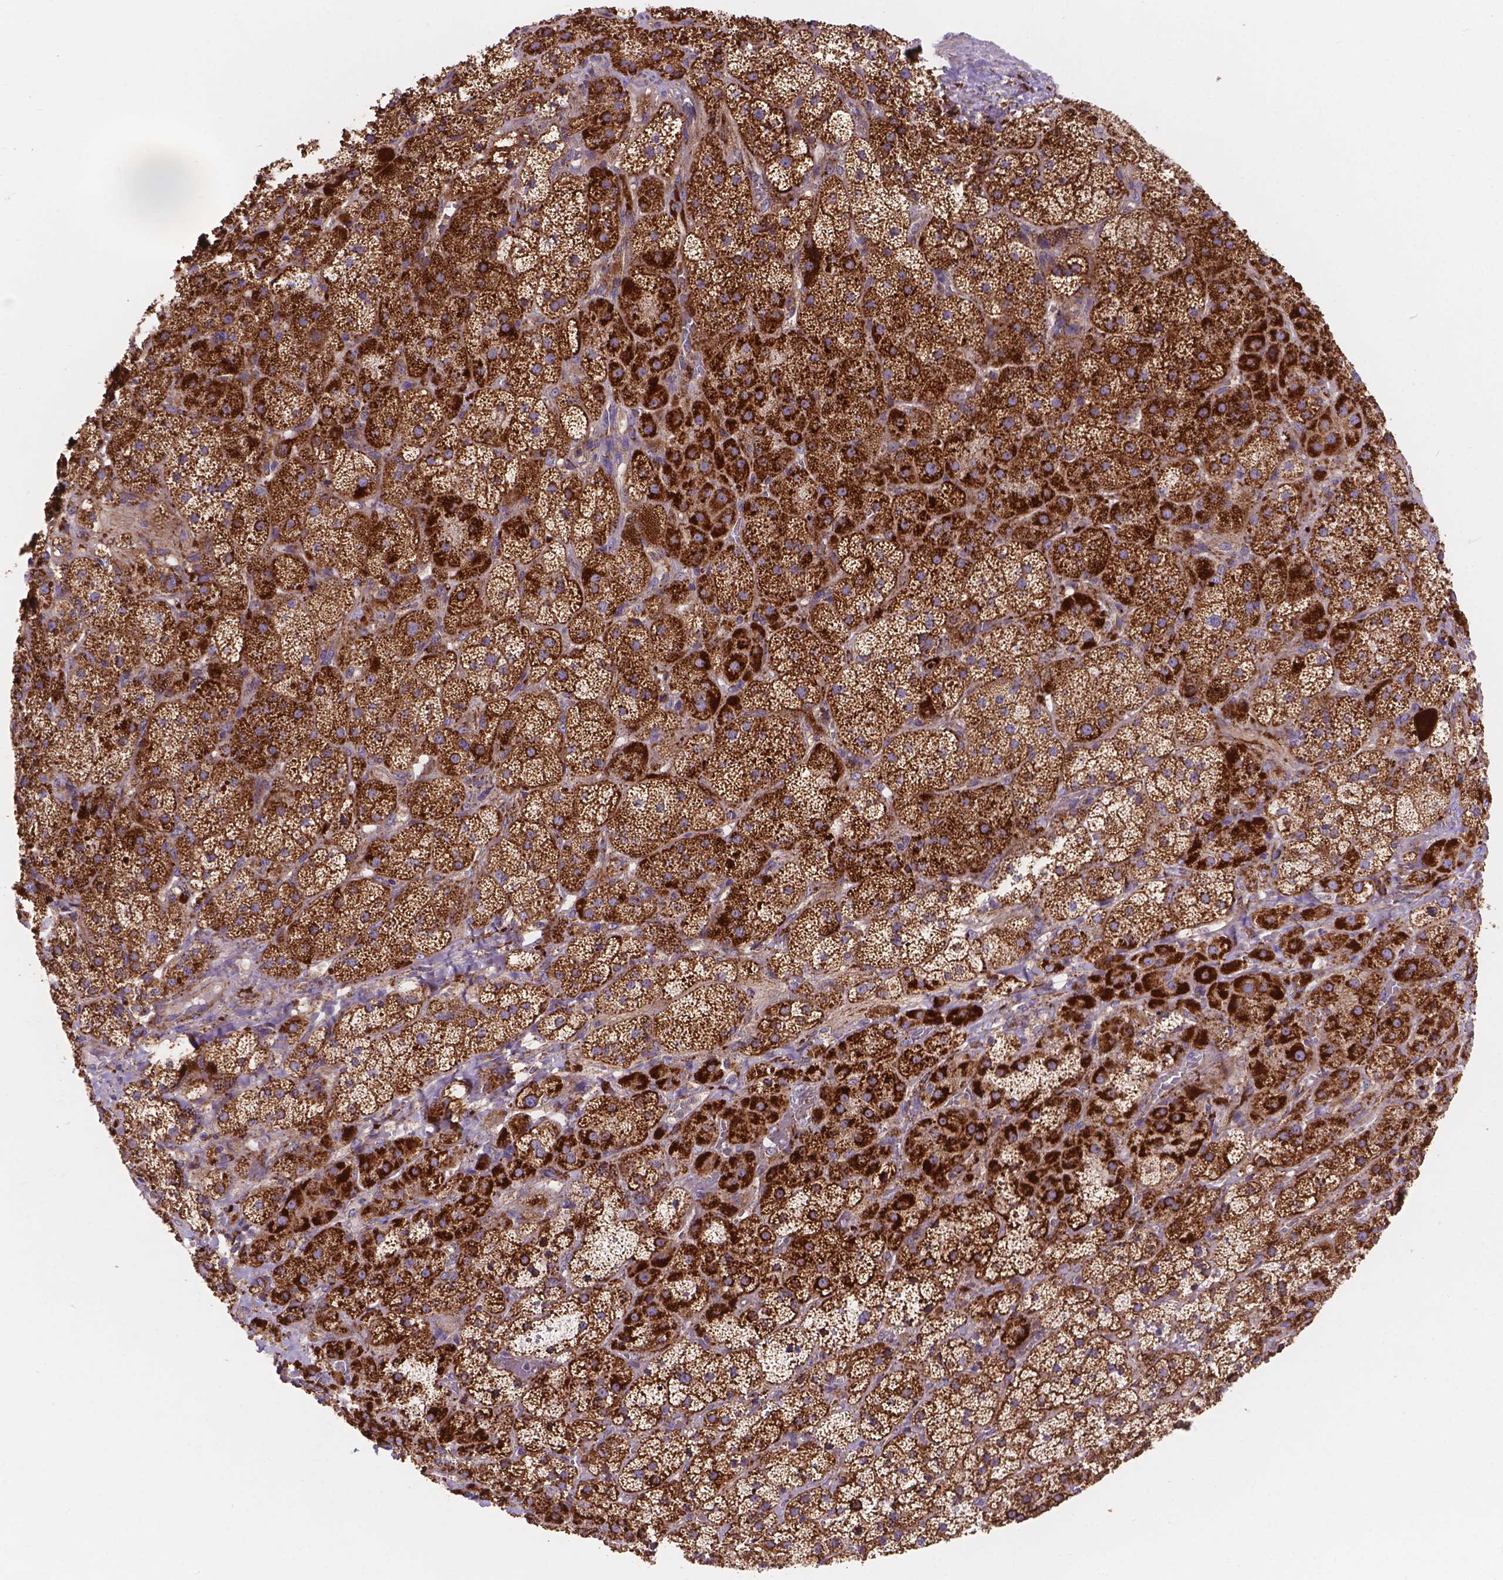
{"staining": {"intensity": "strong", "quantity": ">75%", "location": "cytoplasmic/membranous"}, "tissue": "adrenal gland", "cell_type": "Glandular cells", "image_type": "normal", "snomed": [{"axis": "morphology", "description": "Normal tissue, NOS"}, {"axis": "topography", "description": "Adrenal gland"}], "caption": "Glandular cells display strong cytoplasmic/membranous positivity in about >75% of cells in benign adrenal gland. Immunohistochemistry stains the protein of interest in brown and the nuclei are stained blue.", "gene": "AK3", "patient": {"sex": "male", "age": 57}}